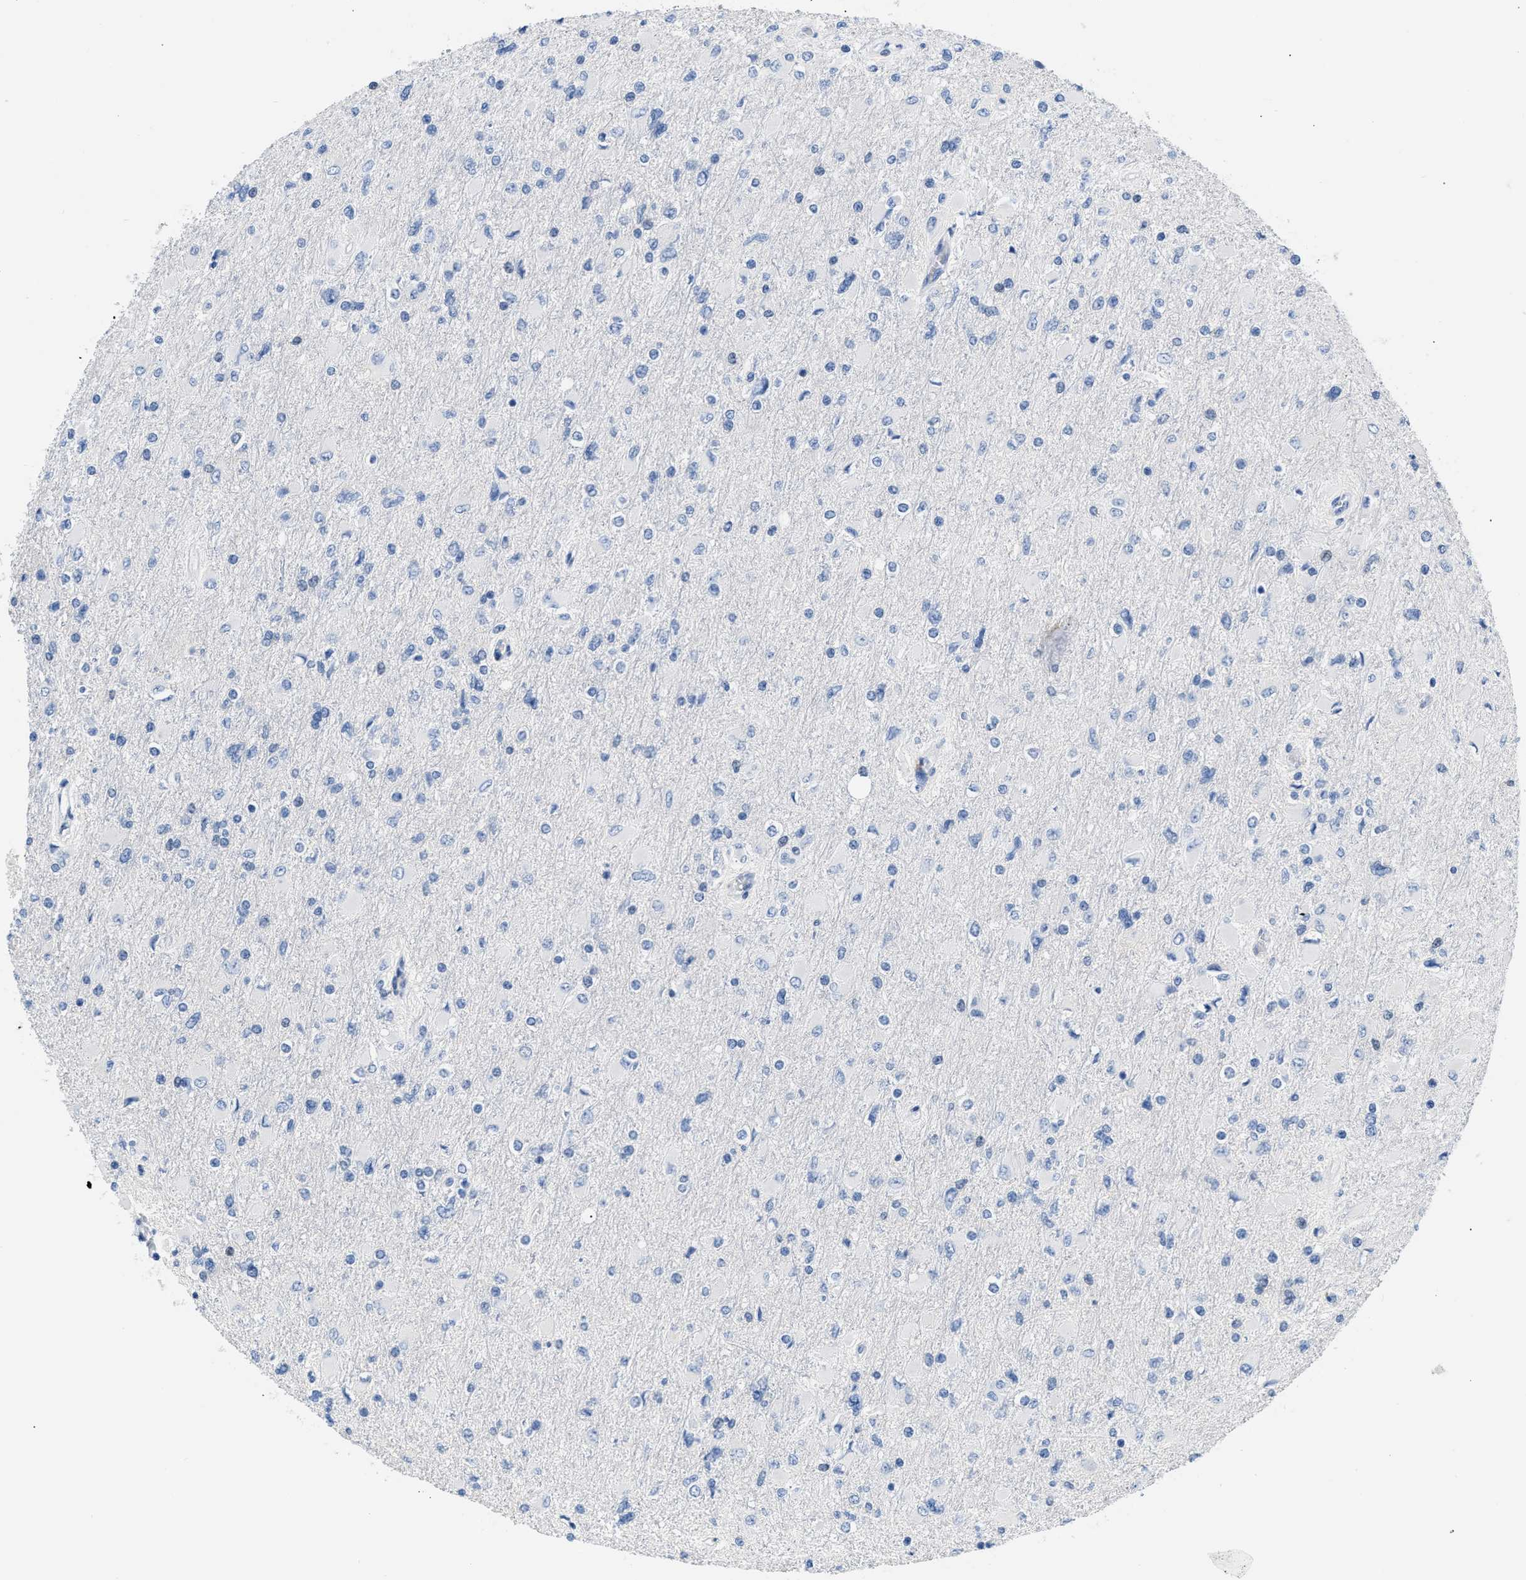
{"staining": {"intensity": "negative", "quantity": "none", "location": "none"}, "tissue": "glioma", "cell_type": "Tumor cells", "image_type": "cancer", "snomed": [{"axis": "morphology", "description": "Glioma, malignant, High grade"}, {"axis": "topography", "description": "Cerebral cortex"}], "caption": "IHC photomicrograph of malignant glioma (high-grade) stained for a protein (brown), which reveals no positivity in tumor cells.", "gene": "BOLL", "patient": {"sex": "female", "age": 36}}